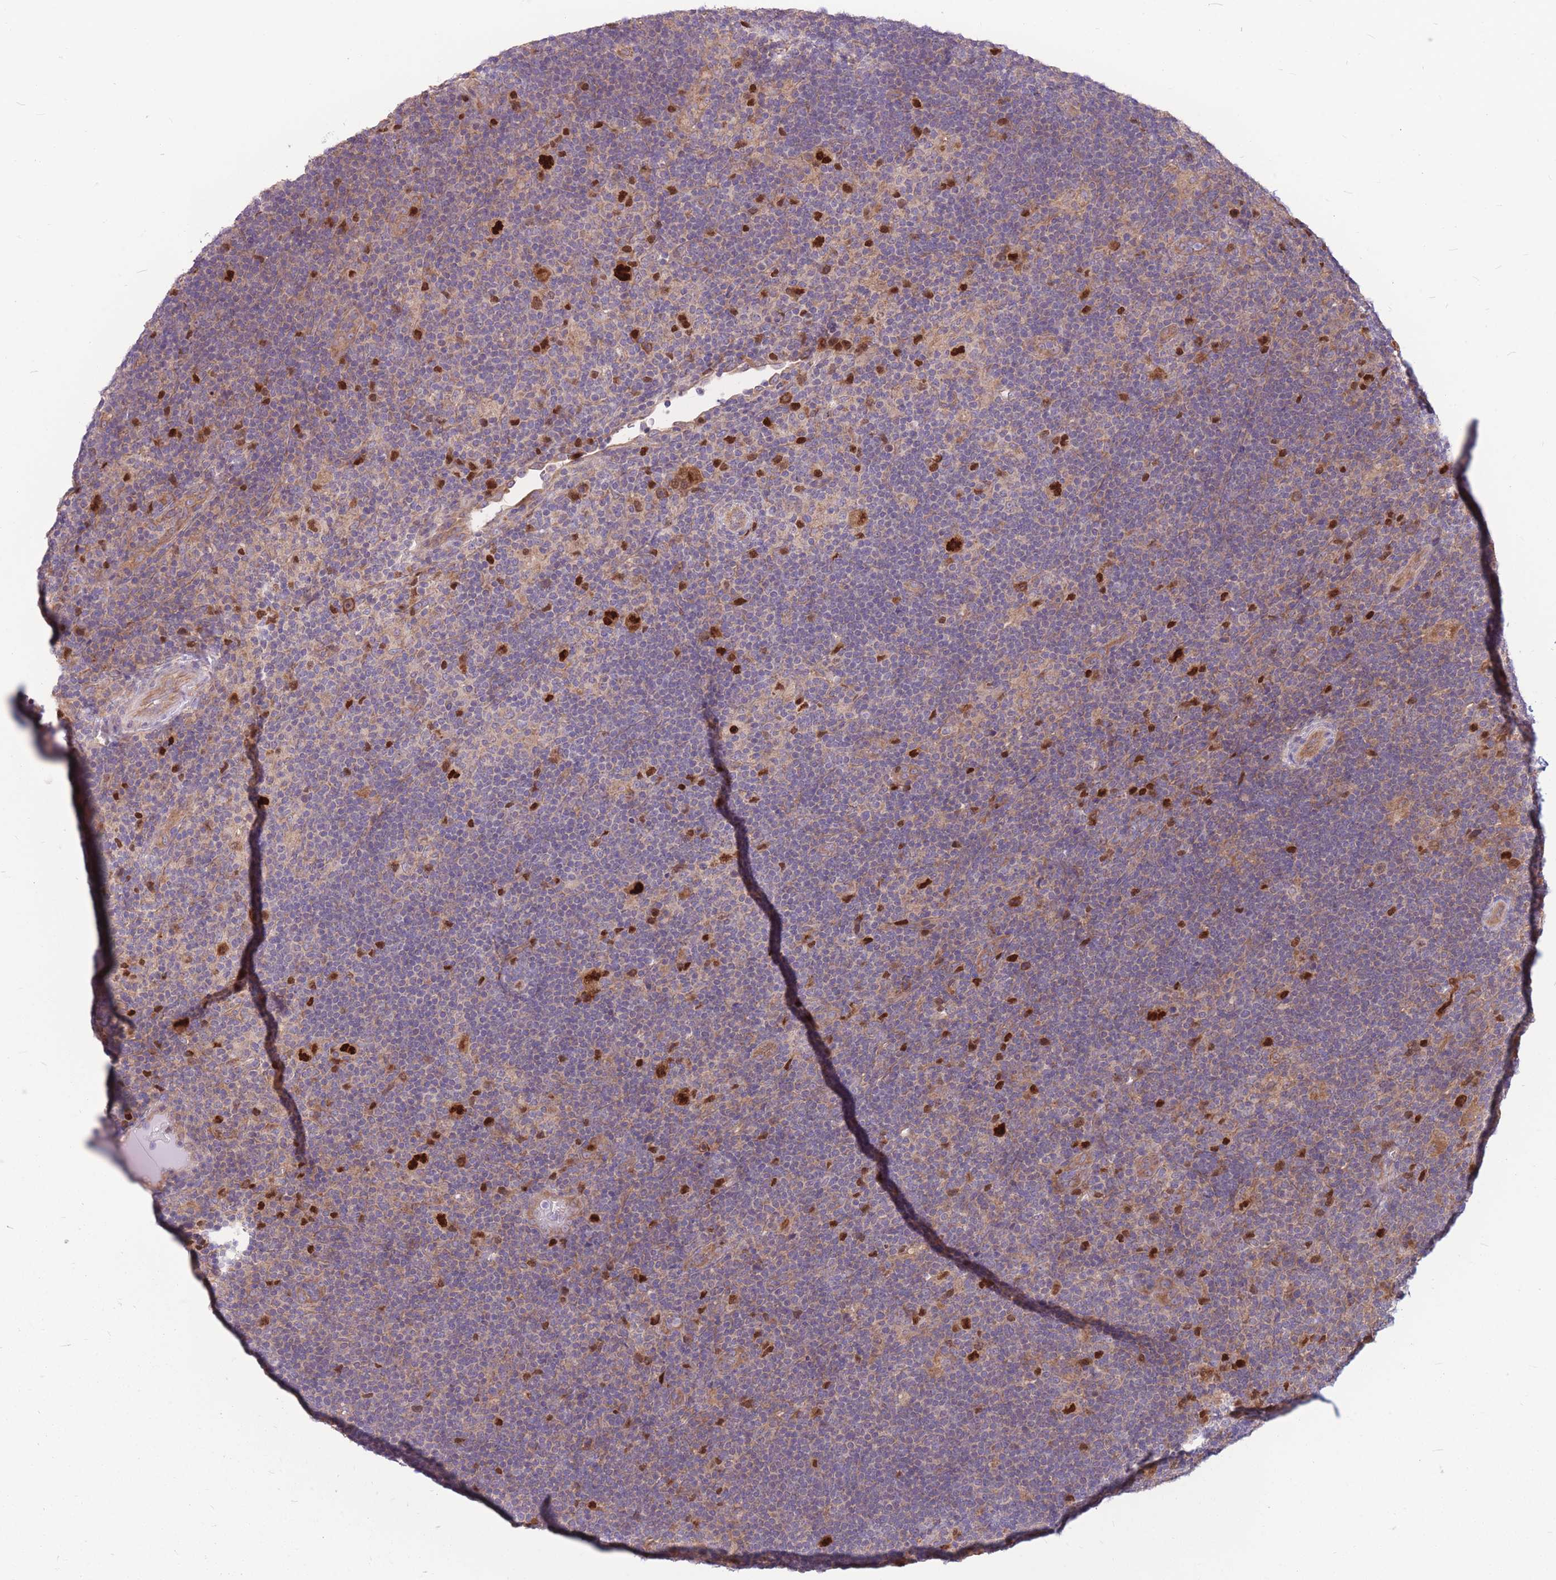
{"staining": {"intensity": "negative", "quantity": "none", "location": "none"}, "tissue": "lymphoma", "cell_type": "Tumor cells", "image_type": "cancer", "snomed": [{"axis": "morphology", "description": "Hodgkin's disease, NOS"}, {"axis": "topography", "description": "Lymph node"}], "caption": "Protein analysis of Hodgkin's disease displays no significant staining in tumor cells.", "gene": "GMNN", "patient": {"sex": "female", "age": 57}}